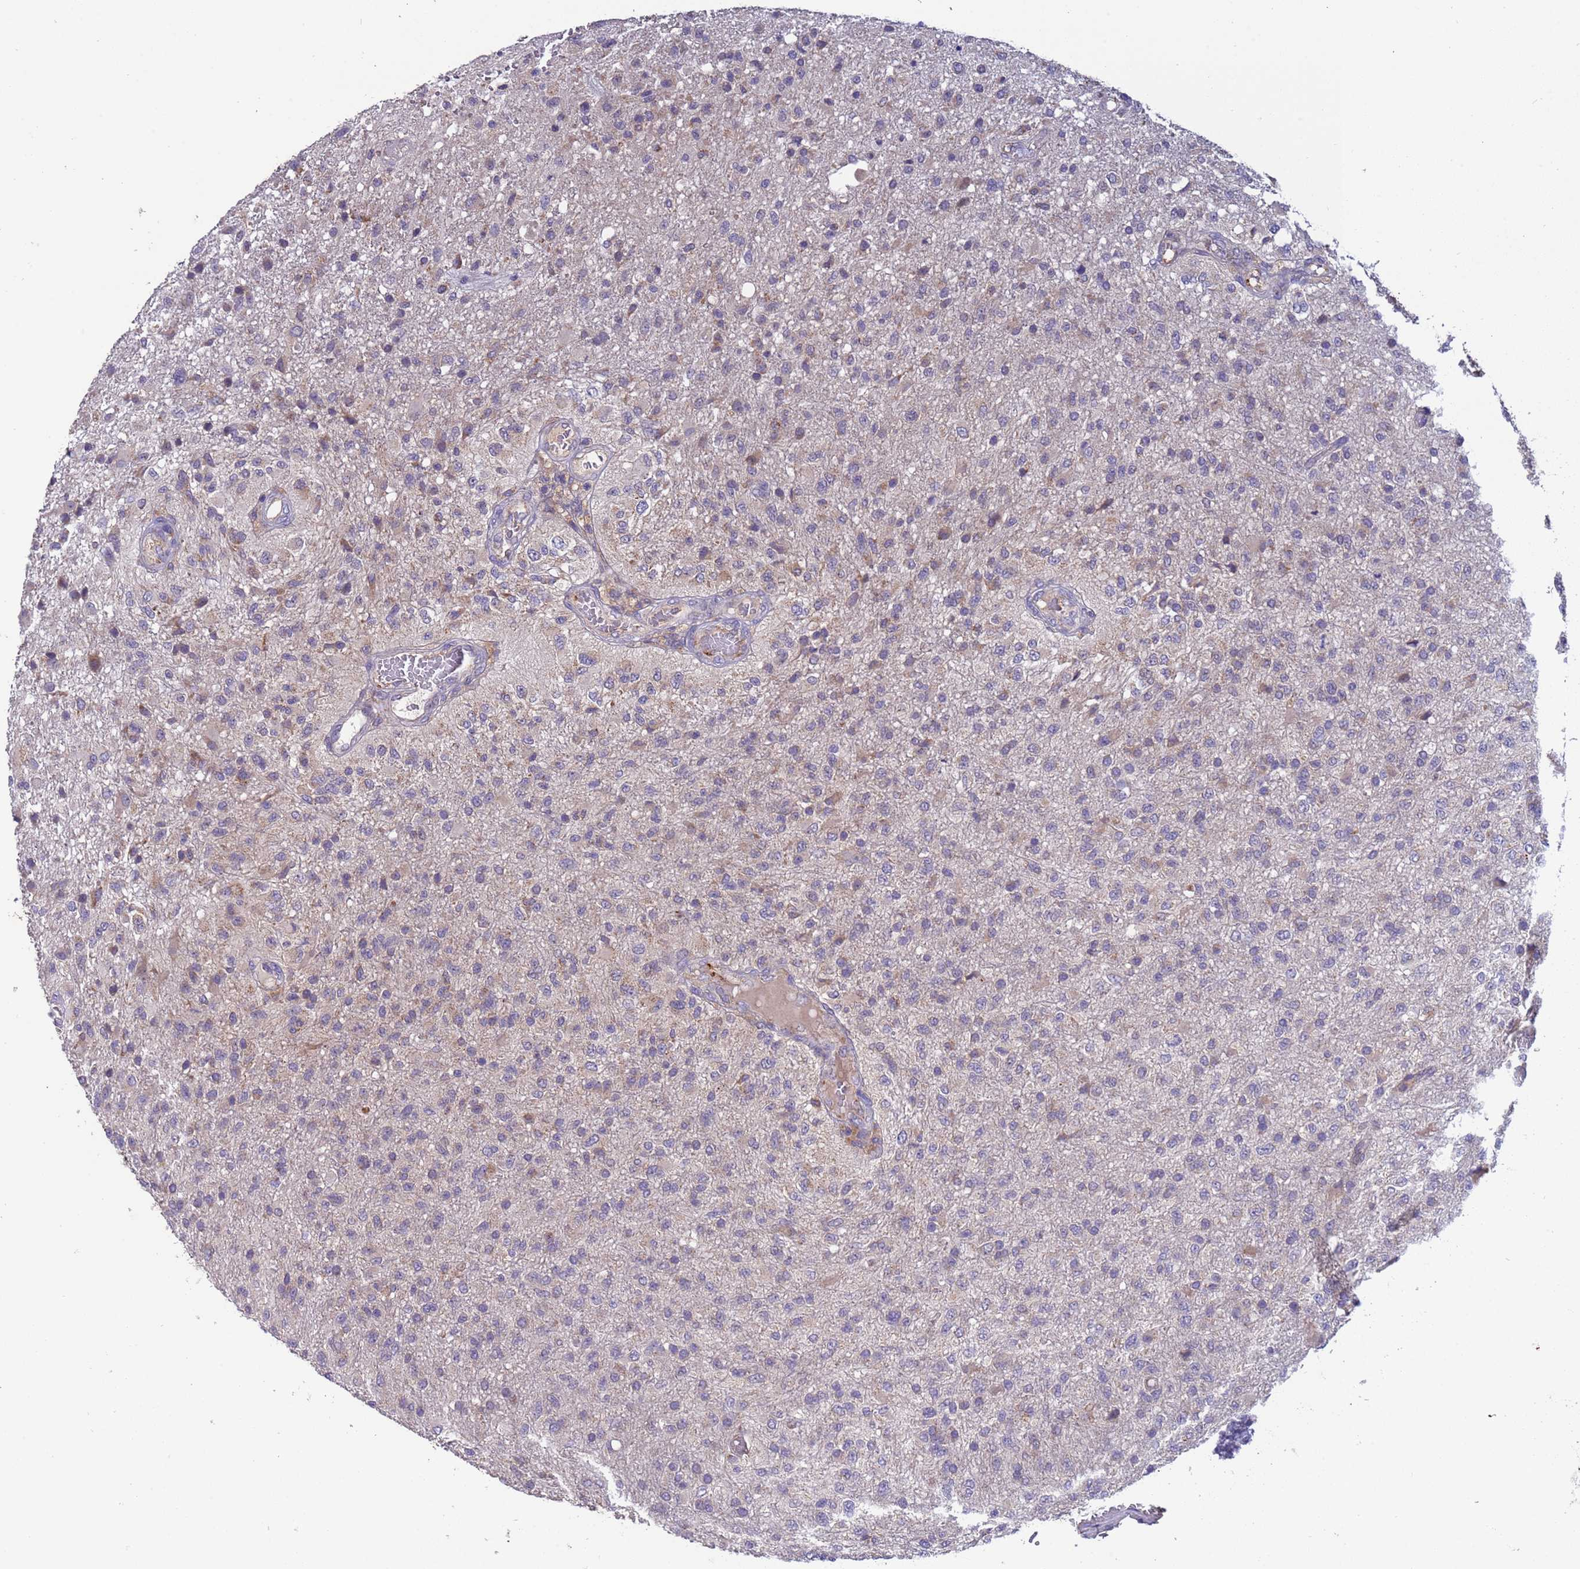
{"staining": {"intensity": "weak", "quantity": "<25%", "location": "cytoplasmic/membranous"}, "tissue": "glioma", "cell_type": "Tumor cells", "image_type": "cancer", "snomed": [{"axis": "morphology", "description": "Glioma, malignant, High grade"}, {"axis": "topography", "description": "Brain"}], "caption": "IHC photomicrograph of human glioma stained for a protein (brown), which shows no positivity in tumor cells.", "gene": "ZNF248", "patient": {"sex": "female", "age": 74}}